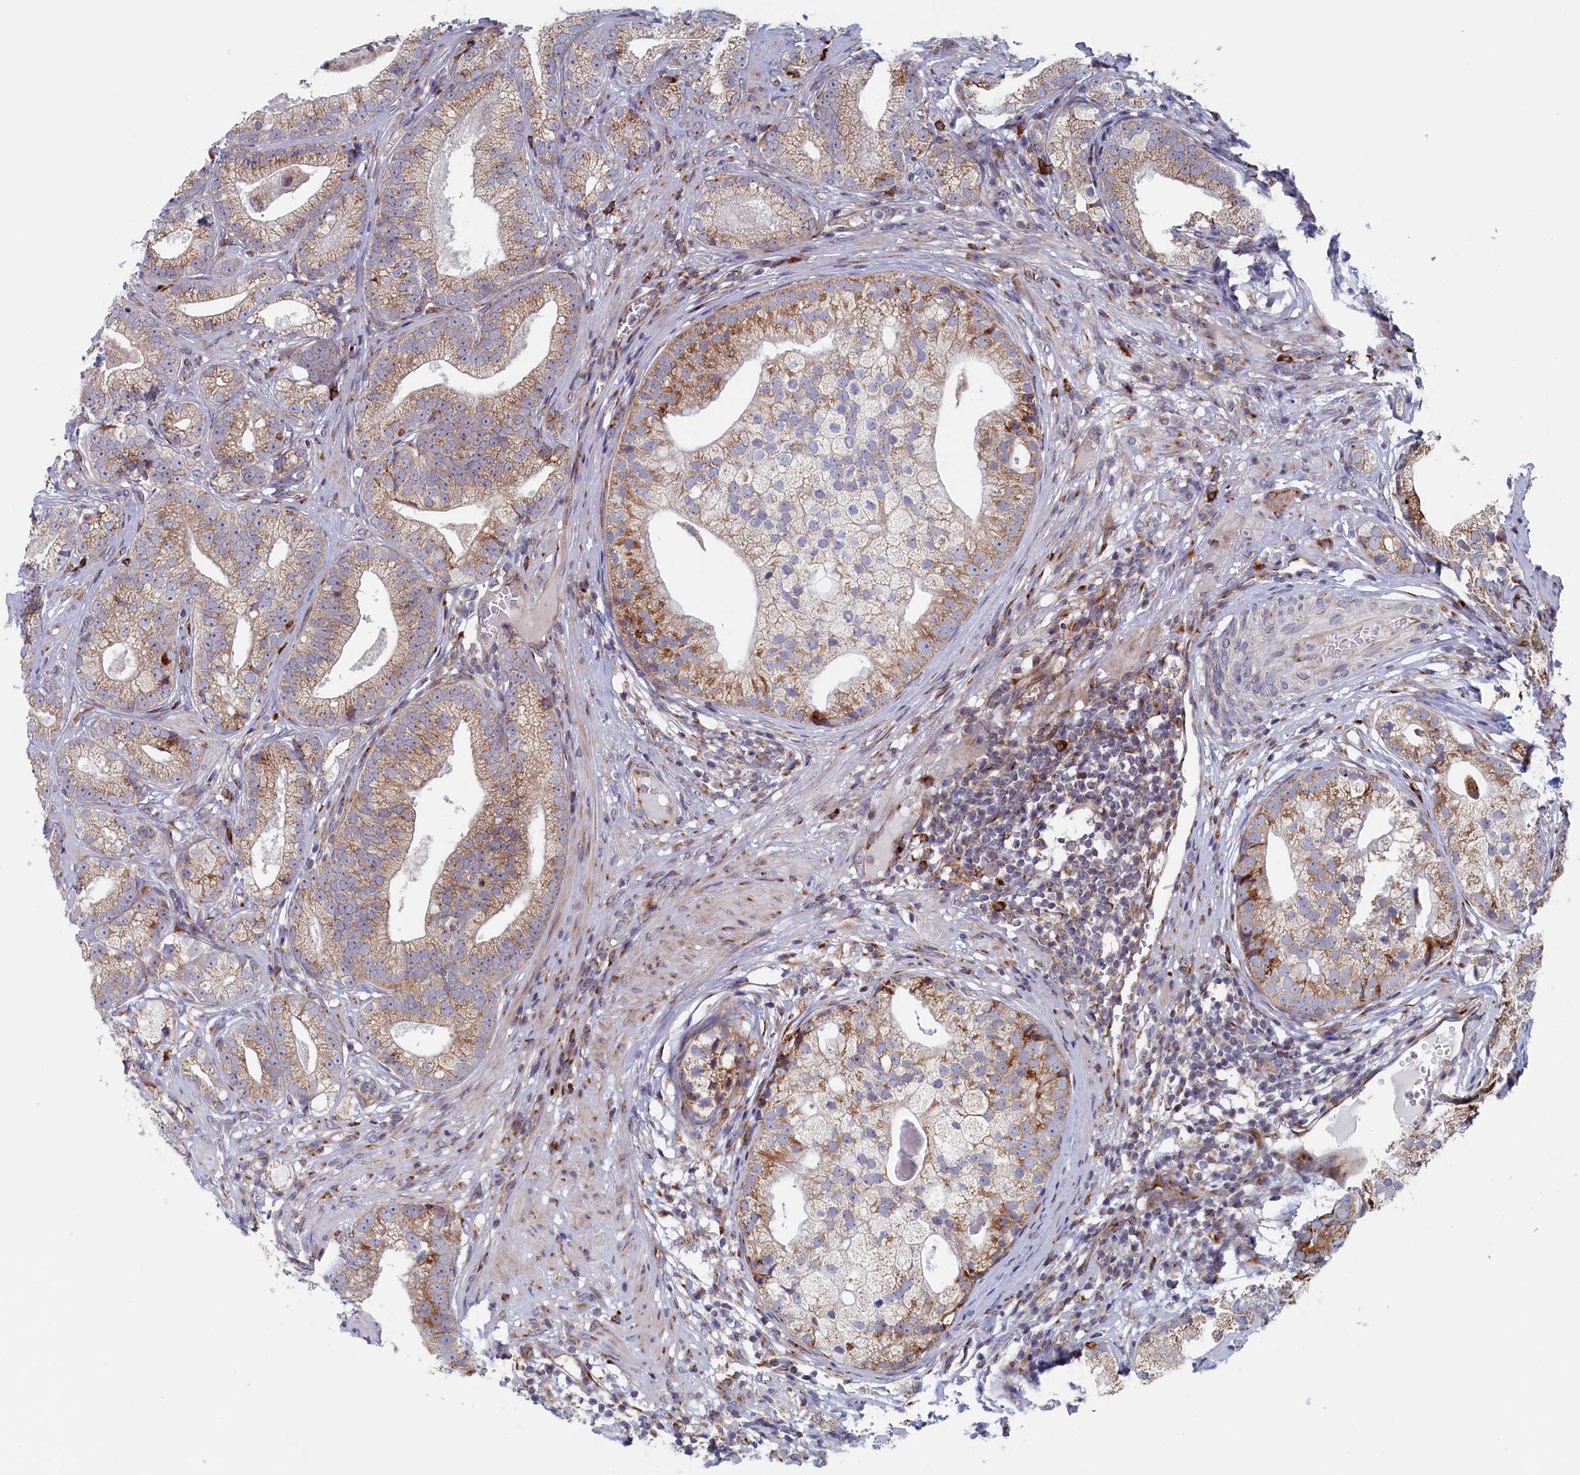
{"staining": {"intensity": "moderate", "quantity": "25%-75%", "location": "cytoplasmic/membranous"}, "tissue": "prostate cancer", "cell_type": "Tumor cells", "image_type": "cancer", "snomed": [{"axis": "morphology", "description": "Adenocarcinoma, High grade"}, {"axis": "topography", "description": "Prostate"}], "caption": "Prostate cancer stained with DAB (3,3'-diaminobenzidine) immunohistochemistry reveals medium levels of moderate cytoplasmic/membranous staining in approximately 25%-75% of tumor cells. (DAB (3,3'-diaminobenzidine) IHC with brightfield microscopy, high magnification).", "gene": "MTFMT", "patient": {"sex": "male", "age": 69}}